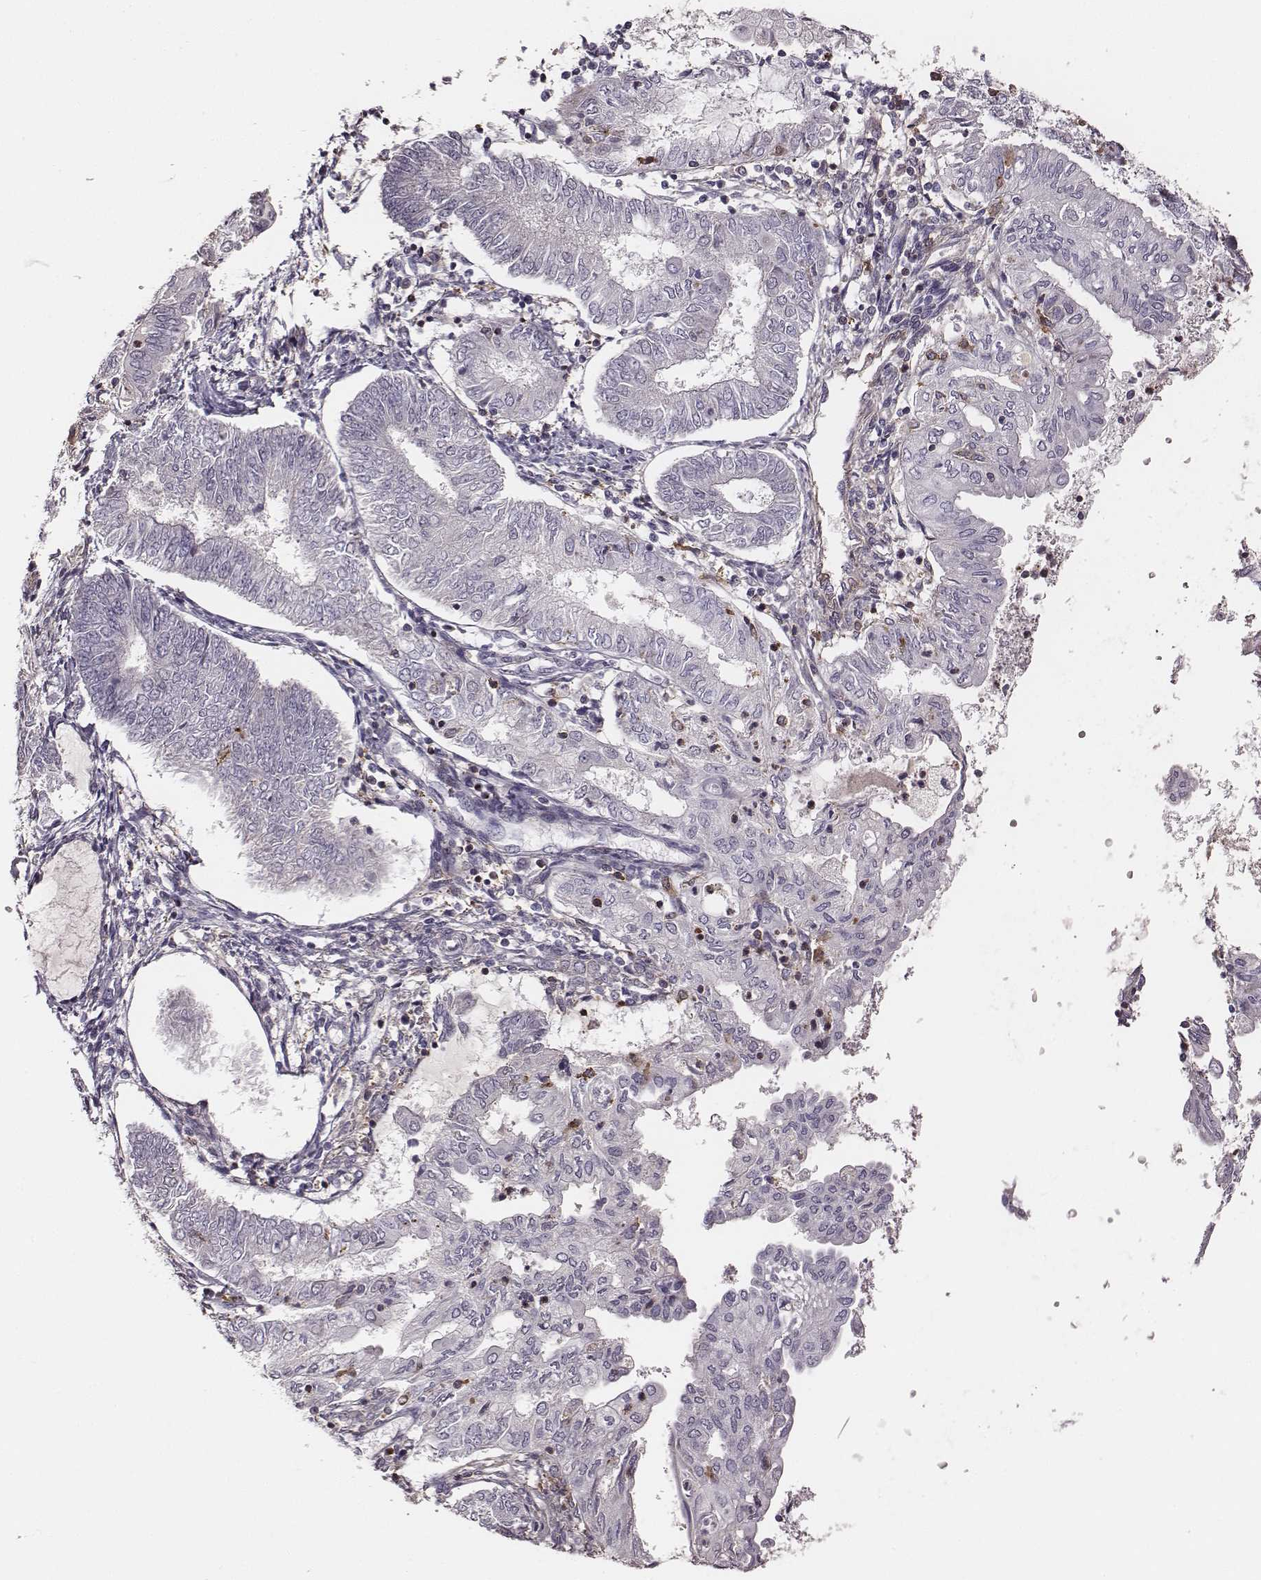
{"staining": {"intensity": "negative", "quantity": "none", "location": "none"}, "tissue": "endometrial cancer", "cell_type": "Tumor cells", "image_type": "cancer", "snomed": [{"axis": "morphology", "description": "Adenocarcinoma, NOS"}, {"axis": "topography", "description": "Endometrium"}], "caption": "Tumor cells are negative for brown protein staining in endometrial cancer.", "gene": "ZYX", "patient": {"sex": "female", "age": 68}}